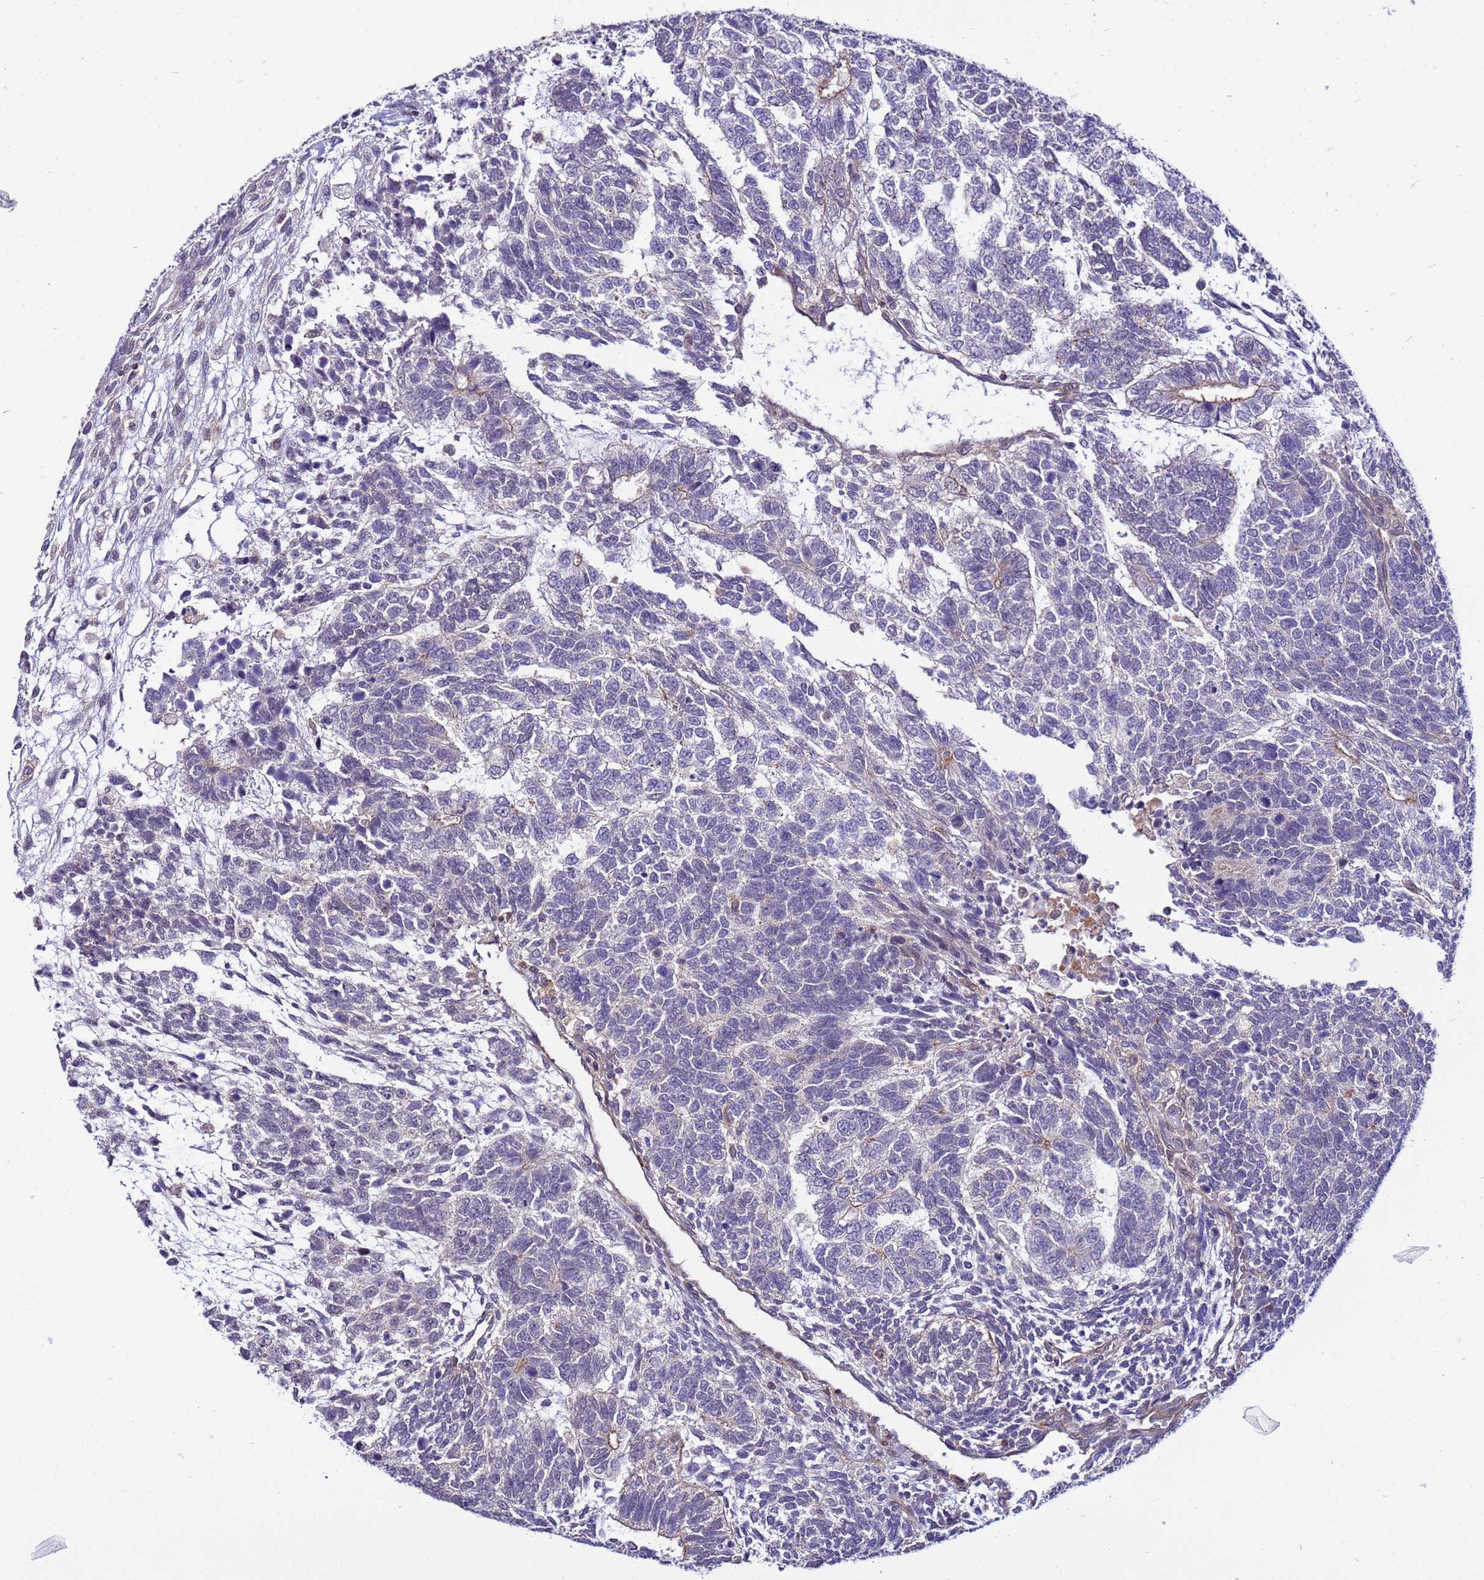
{"staining": {"intensity": "weak", "quantity": "<25%", "location": "cytoplasmic/membranous"}, "tissue": "testis cancer", "cell_type": "Tumor cells", "image_type": "cancer", "snomed": [{"axis": "morphology", "description": "Carcinoma, Embryonal, NOS"}, {"axis": "topography", "description": "Testis"}], "caption": "IHC of embryonal carcinoma (testis) reveals no staining in tumor cells.", "gene": "STK38", "patient": {"sex": "male", "age": 23}}